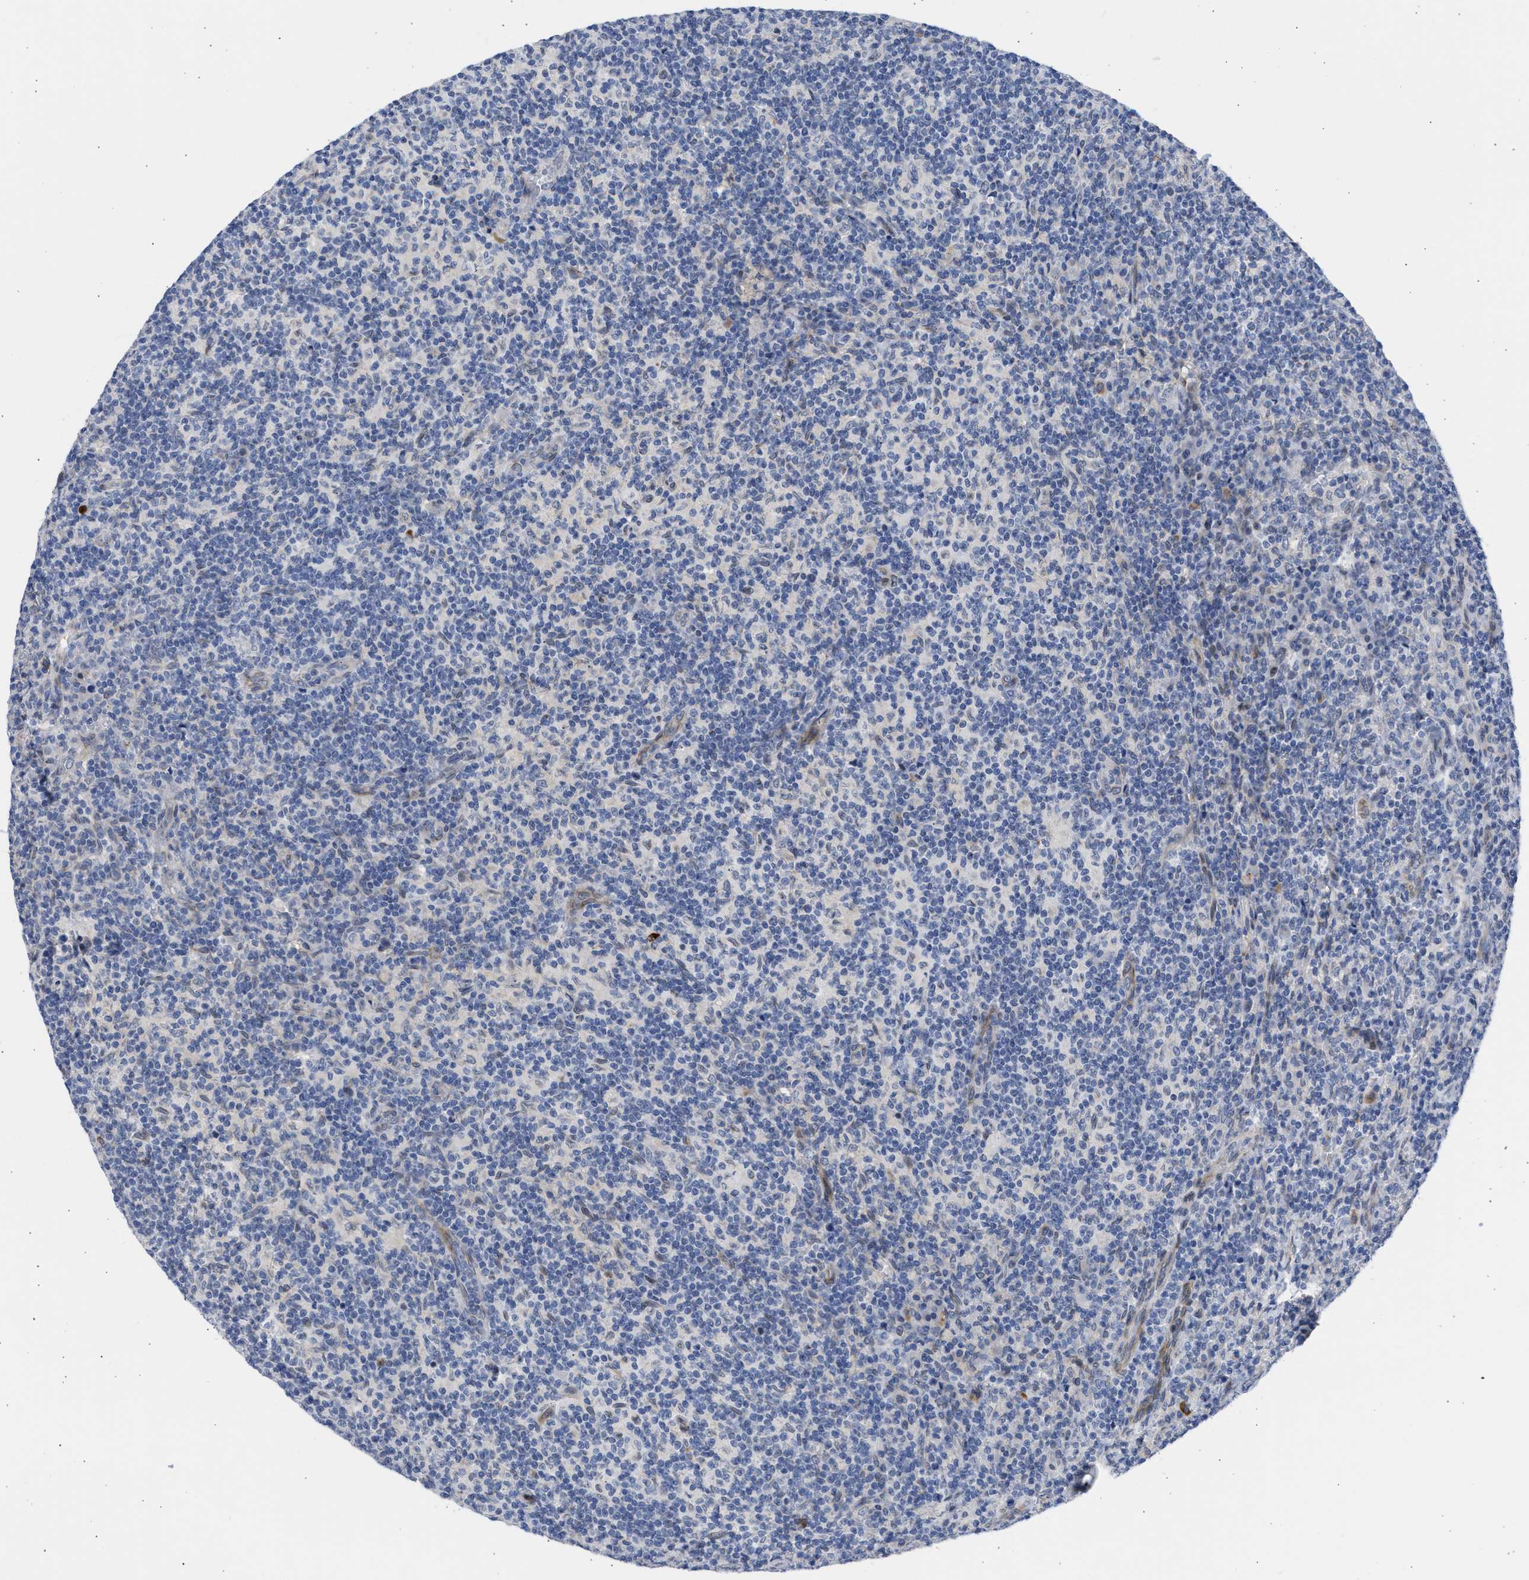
{"staining": {"intensity": "negative", "quantity": "none", "location": "none"}, "tissue": "lymph node", "cell_type": "Germinal center cells", "image_type": "normal", "snomed": [{"axis": "morphology", "description": "Normal tissue, NOS"}, {"axis": "morphology", "description": "Inflammation, NOS"}, {"axis": "topography", "description": "Lymph node"}], "caption": "Immunohistochemistry (IHC) photomicrograph of normal lymph node stained for a protein (brown), which reveals no positivity in germinal center cells. Brightfield microscopy of immunohistochemistry stained with DAB (3,3'-diaminobenzidine) (brown) and hematoxylin (blue), captured at high magnification.", "gene": "NUP35", "patient": {"sex": "male", "age": 55}}